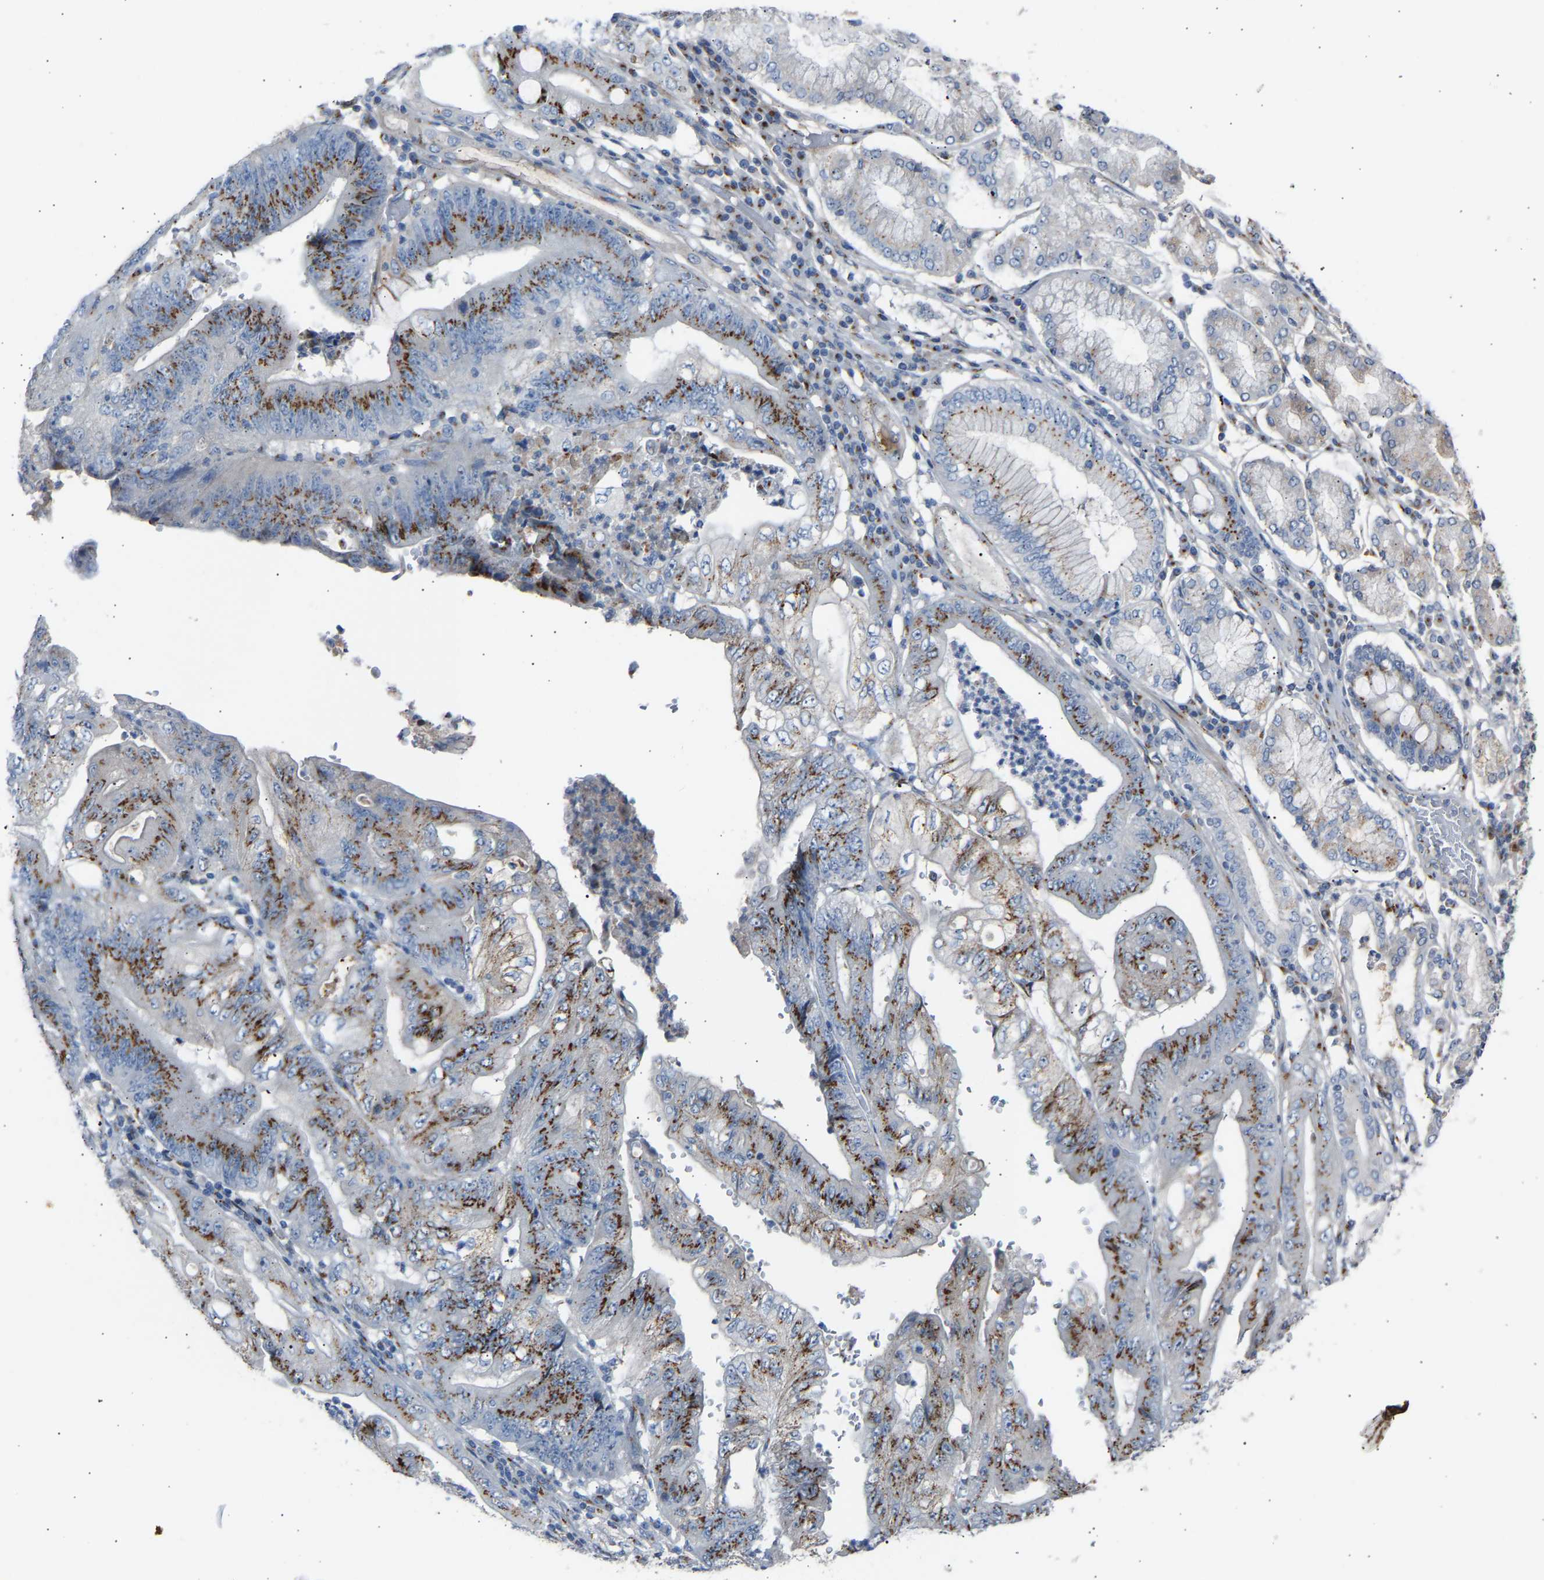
{"staining": {"intensity": "moderate", "quantity": ">75%", "location": "cytoplasmic/membranous"}, "tissue": "stomach cancer", "cell_type": "Tumor cells", "image_type": "cancer", "snomed": [{"axis": "morphology", "description": "Adenocarcinoma, NOS"}, {"axis": "topography", "description": "Stomach"}], "caption": "Adenocarcinoma (stomach) was stained to show a protein in brown. There is medium levels of moderate cytoplasmic/membranous staining in about >75% of tumor cells.", "gene": "CYREN", "patient": {"sex": "female", "age": 73}}